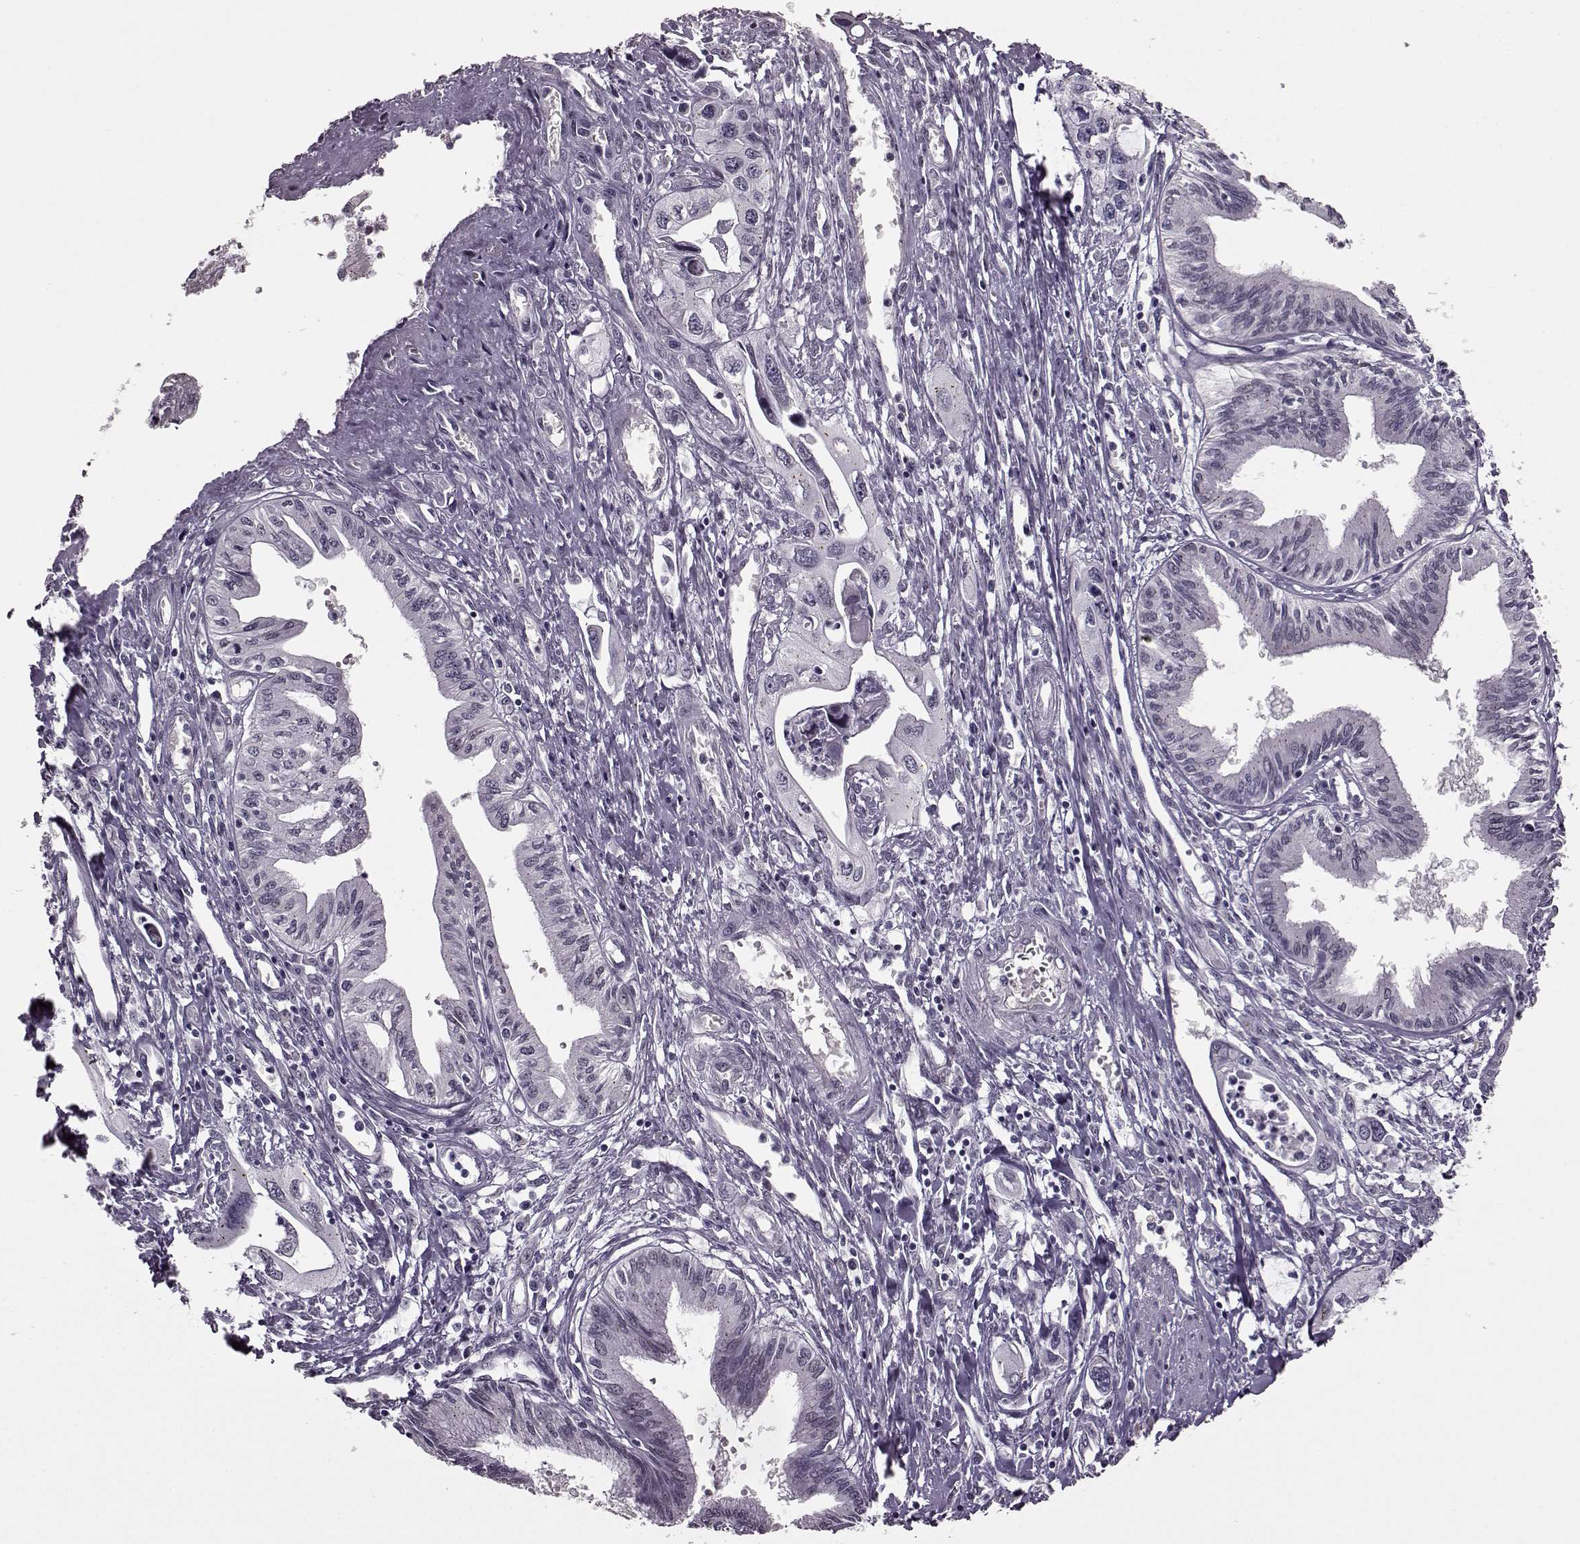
{"staining": {"intensity": "negative", "quantity": "none", "location": "none"}, "tissue": "pancreatic cancer", "cell_type": "Tumor cells", "image_type": "cancer", "snomed": [{"axis": "morphology", "description": "Adenocarcinoma, NOS"}, {"axis": "topography", "description": "Pancreas"}], "caption": "DAB (3,3'-diaminobenzidine) immunohistochemical staining of pancreatic cancer (adenocarcinoma) demonstrates no significant expression in tumor cells.", "gene": "STX1B", "patient": {"sex": "male", "age": 60}}